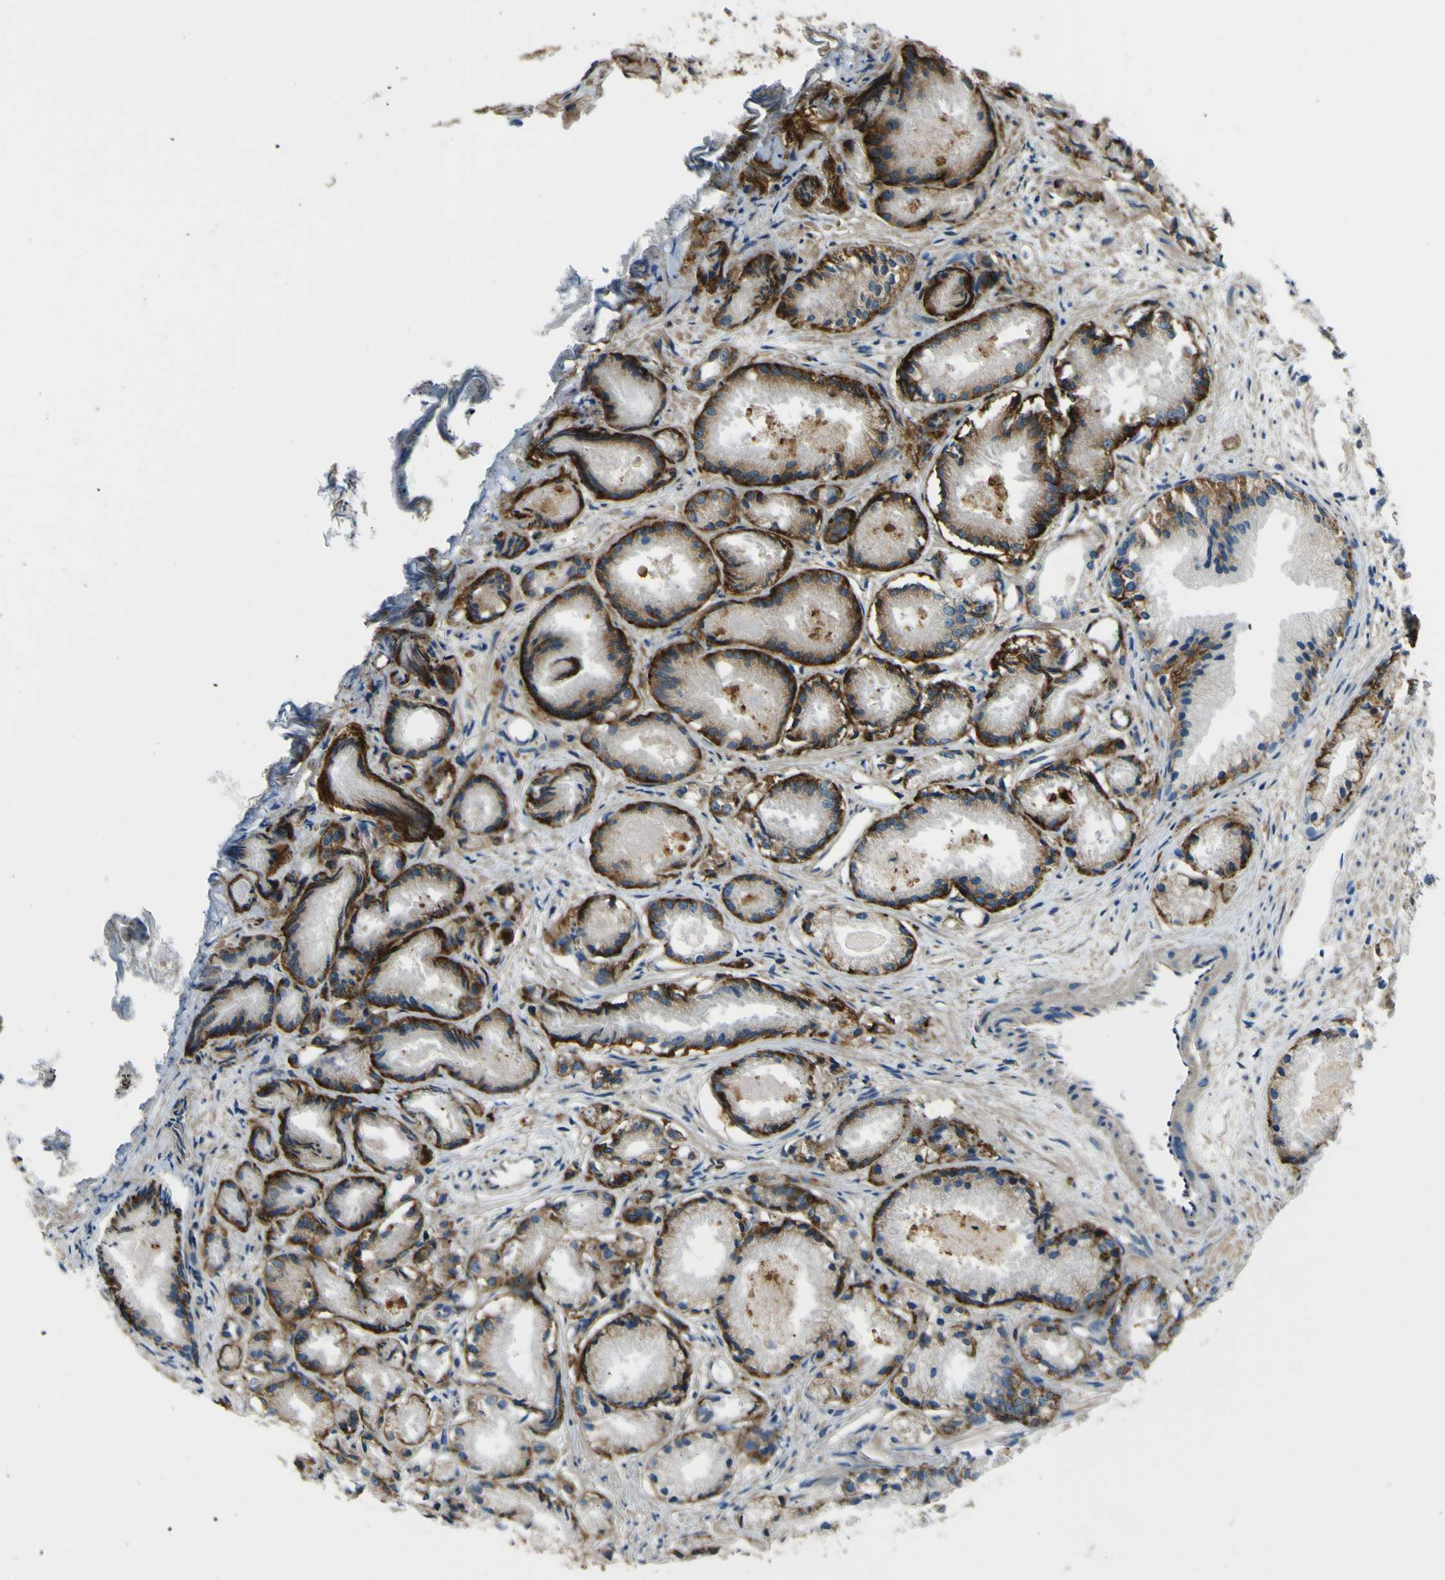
{"staining": {"intensity": "strong", "quantity": "25%-75%", "location": "cytoplasmic/membranous"}, "tissue": "prostate cancer", "cell_type": "Tumor cells", "image_type": "cancer", "snomed": [{"axis": "morphology", "description": "Adenocarcinoma, Low grade"}, {"axis": "topography", "description": "Prostate"}], "caption": "A brown stain highlights strong cytoplasmic/membranous positivity of a protein in prostate low-grade adenocarcinoma tumor cells.", "gene": "NAALADL2", "patient": {"sex": "male", "age": 72}}